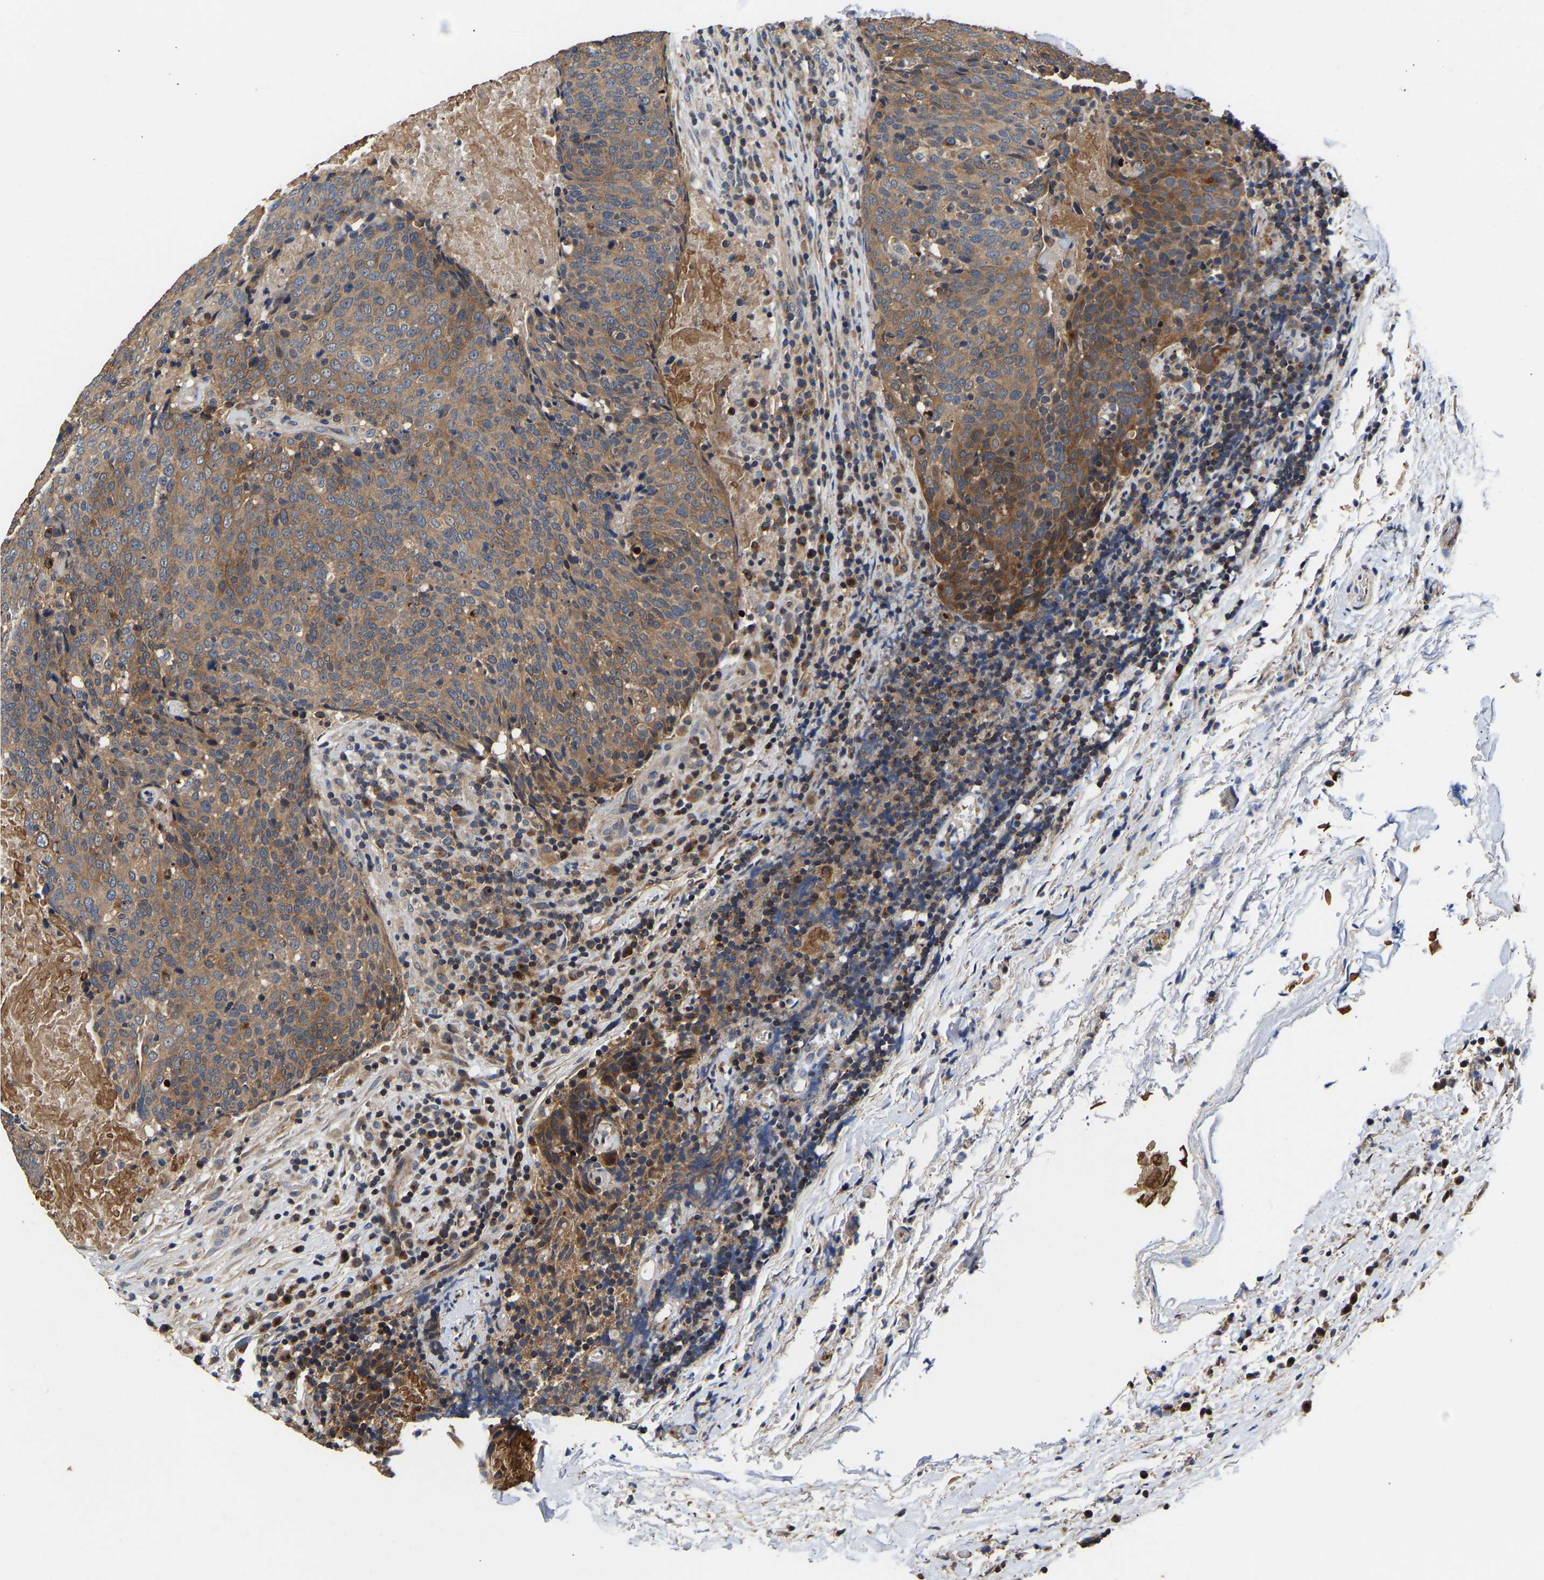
{"staining": {"intensity": "moderate", "quantity": ">75%", "location": "cytoplasmic/membranous"}, "tissue": "head and neck cancer", "cell_type": "Tumor cells", "image_type": "cancer", "snomed": [{"axis": "morphology", "description": "Squamous cell carcinoma, NOS"}, {"axis": "morphology", "description": "Squamous cell carcinoma, metastatic, NOS"}, {"axis": "topography", "description": "Lymph node"}, {"axis": "topography", "description": "Head-Neck"}], "caption": "IHC (DAB (3,3'-diaminobenzidine)) staining of human head and neck cancer reveals moderate cytoplasmic/membranous protein staining in approximately >75% of tumor cells.", "gene": "LRBA", "patient": {"sex": "male", "age": 62}}